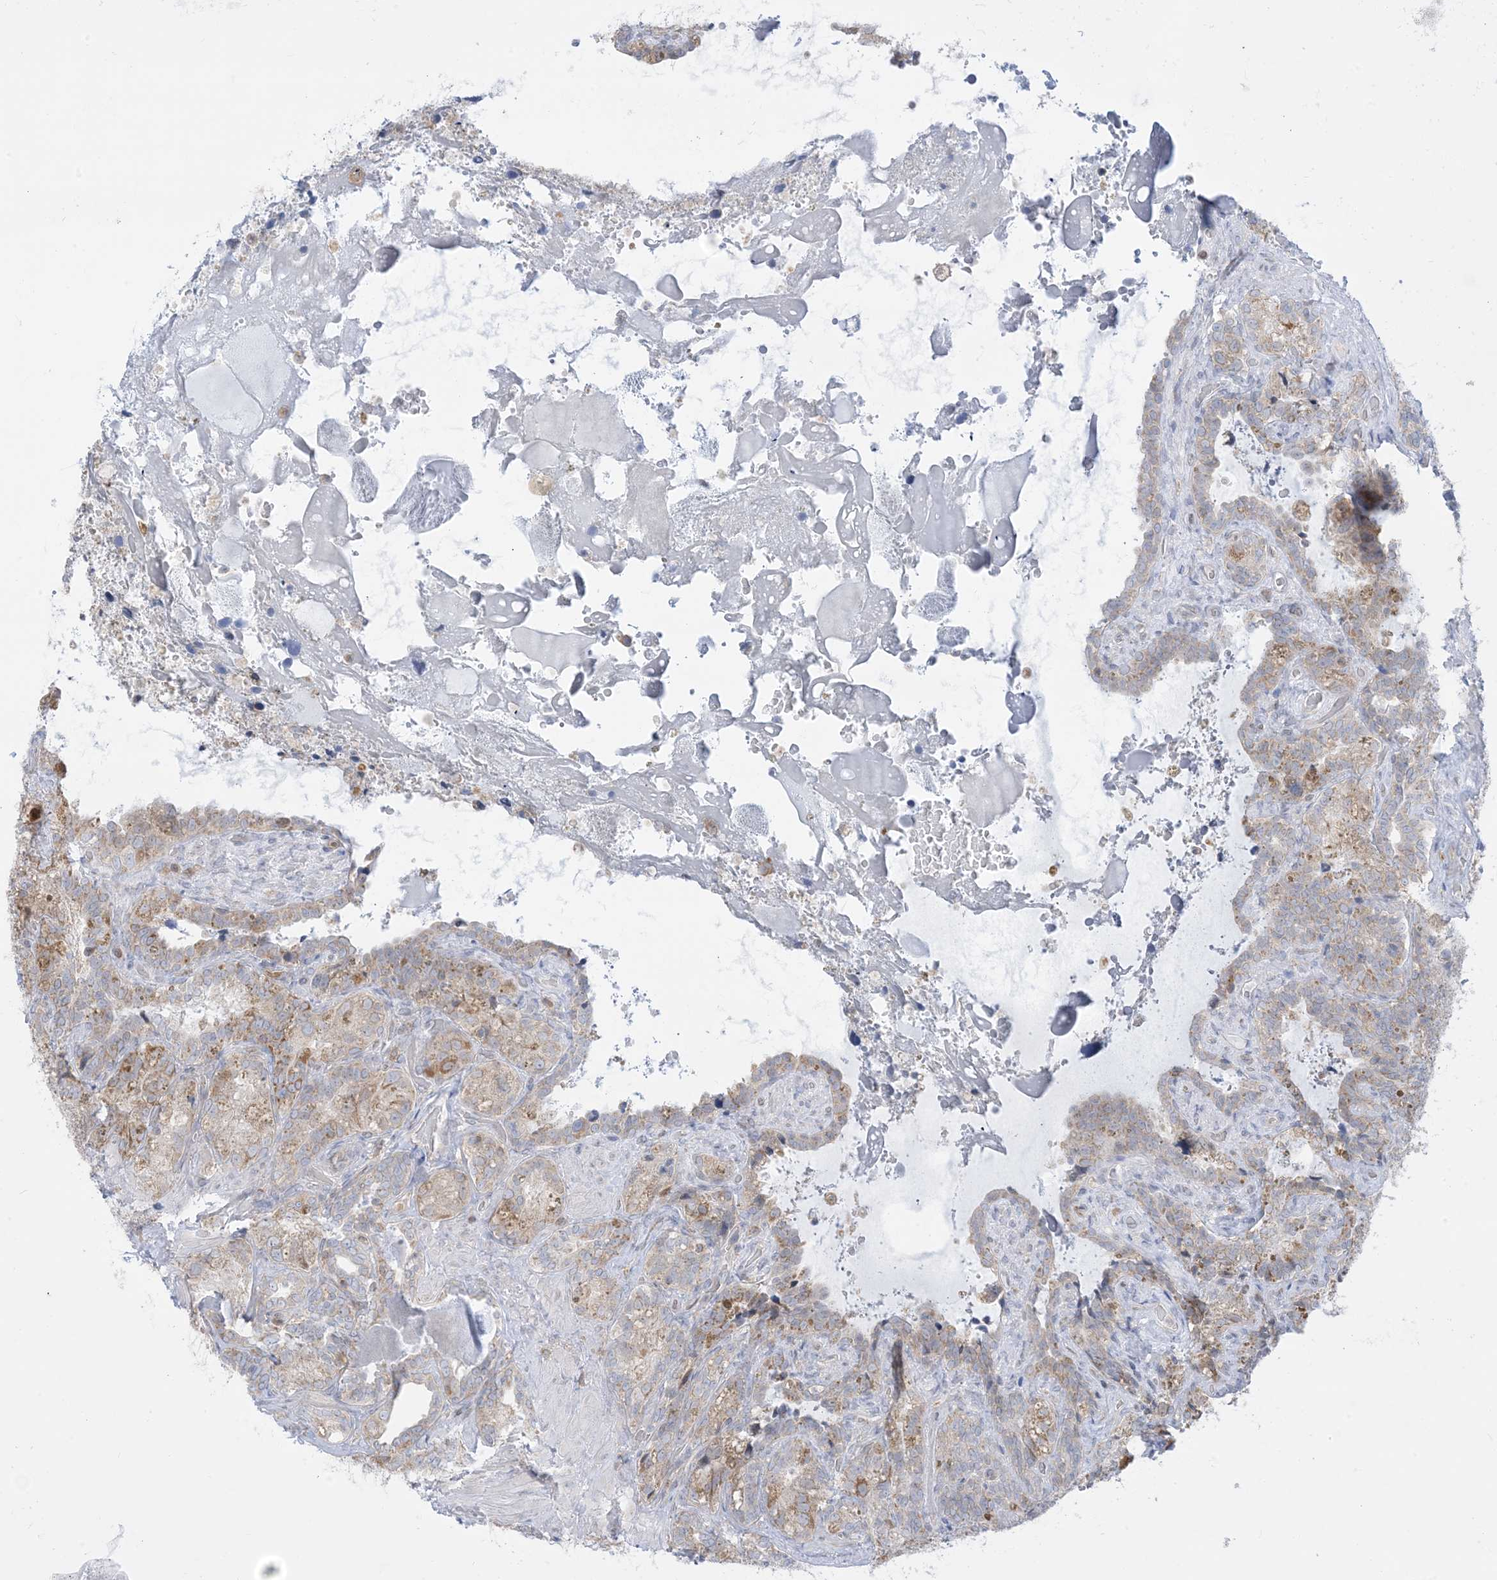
{"staining": {"intensity": "weak", "quantity": "25%-75%", "location": "cytoplasmic/membranous,nuclear"}, "tissue": "seminal vesicle", "cell_type": "Glandular cells", "image_type": "normal", "snomed": [{"axis": "morphology", "description": "Normal tissue, NOS"}, {"axis": "topography", "description": "Seminal veicle"}, {"axis": "topography", "description": "Peripheral nerve tissue"}], "caption": "A brown stain highlights weak cytoplasmic/membranous,nuclear positivity of a protein in glandular cells of normal seminal vesicle. (Brightfield microscopy of DAB IHC at high magnification).", "gene": "CASP4", "patient": {"sex": "male", "age": 67}}